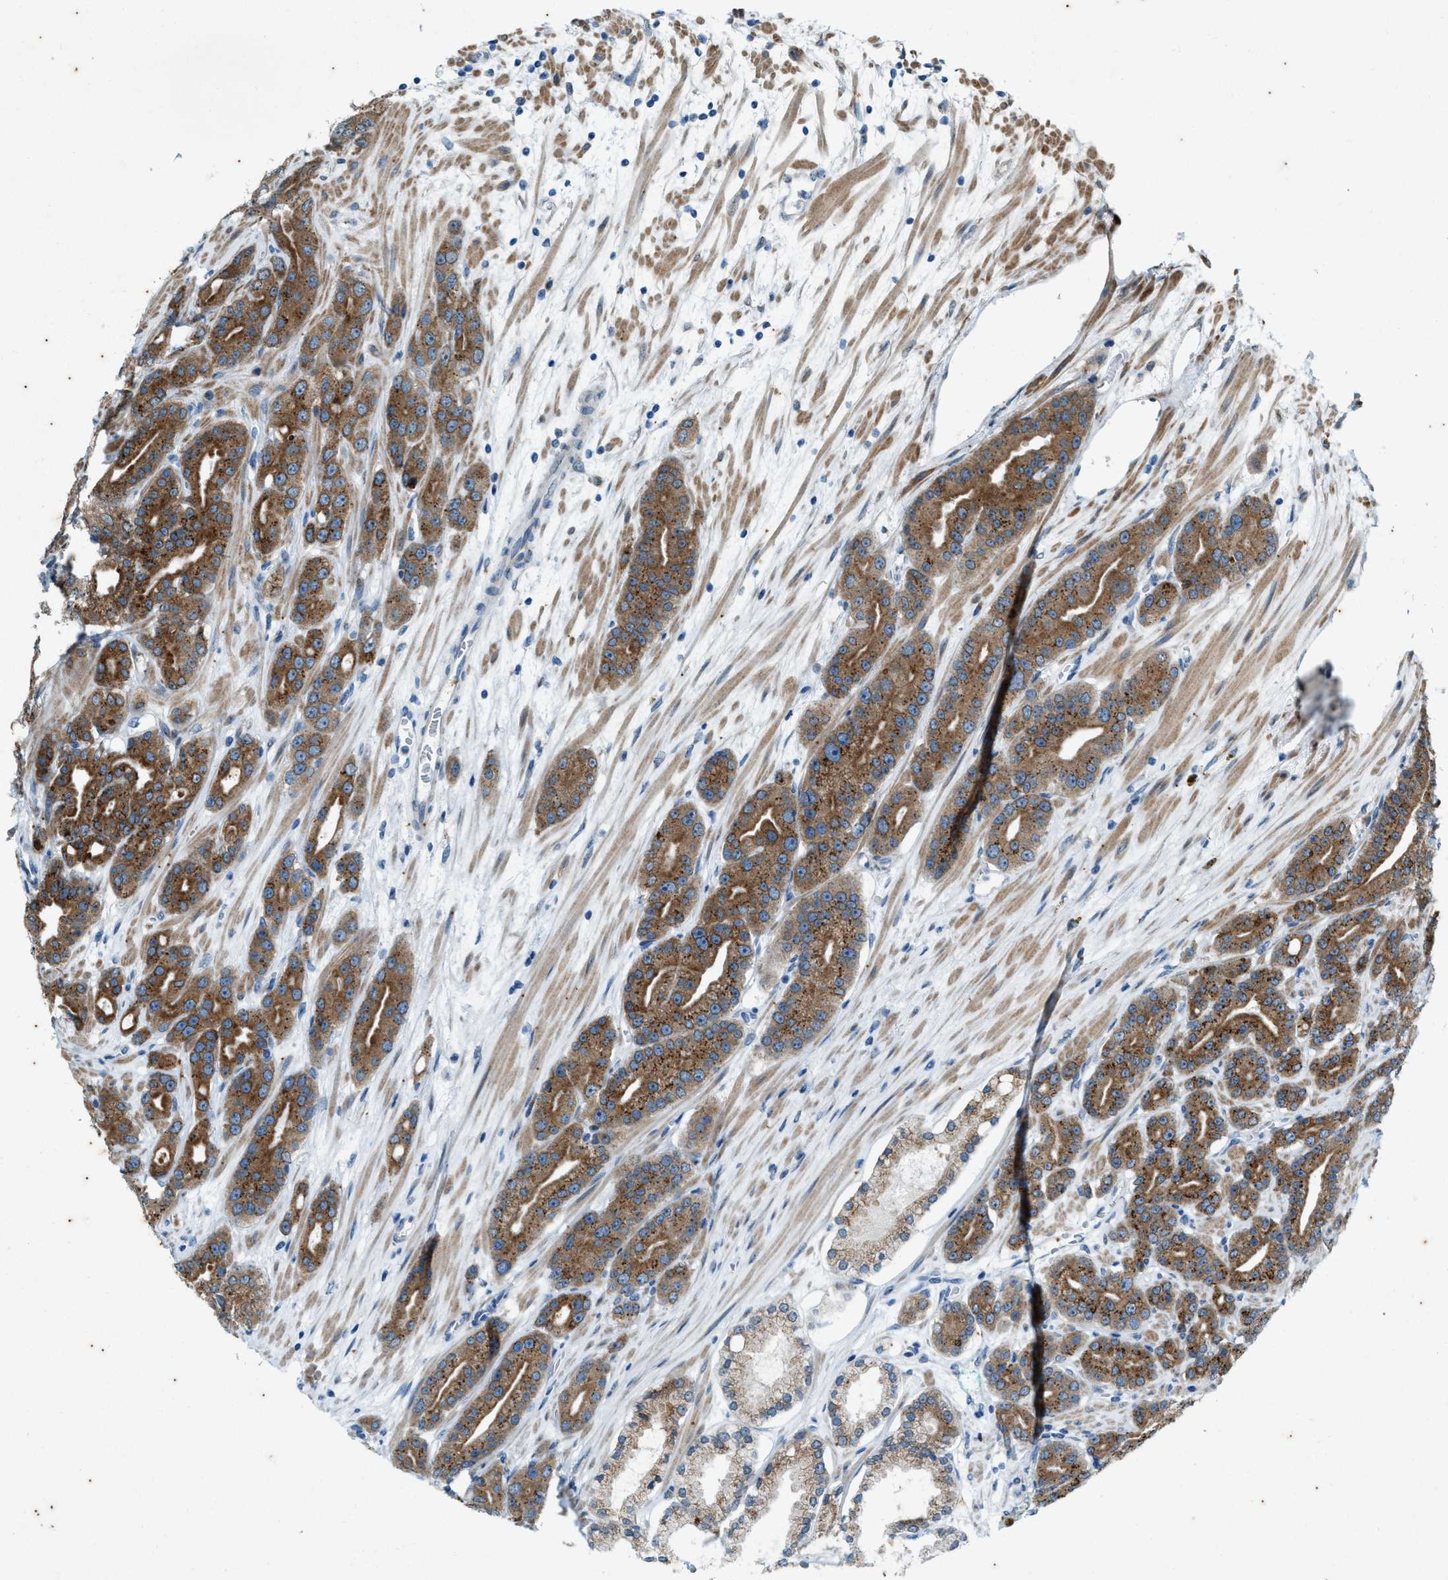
{"staining": {"intensity": "moderate", "quantity": ">75%", "location": "cytoplasmic/membranous"}, "tissue": "prostate cancer", "cell_type": "Tumor cells", "image_type": "cancer", "snomed": [{"axis": "morphology", "description": "Adenocarcinoma, High grade"}, {"axis": "topography", "description": "Prostate"}], "caption": "Protein expression analysis of prostate cancer displays moderate cytoplasmic/membranous staining in about >75% of tumor cells.", "gene": "CHPF2", "patient": {"sex": "male", "age": 71}}